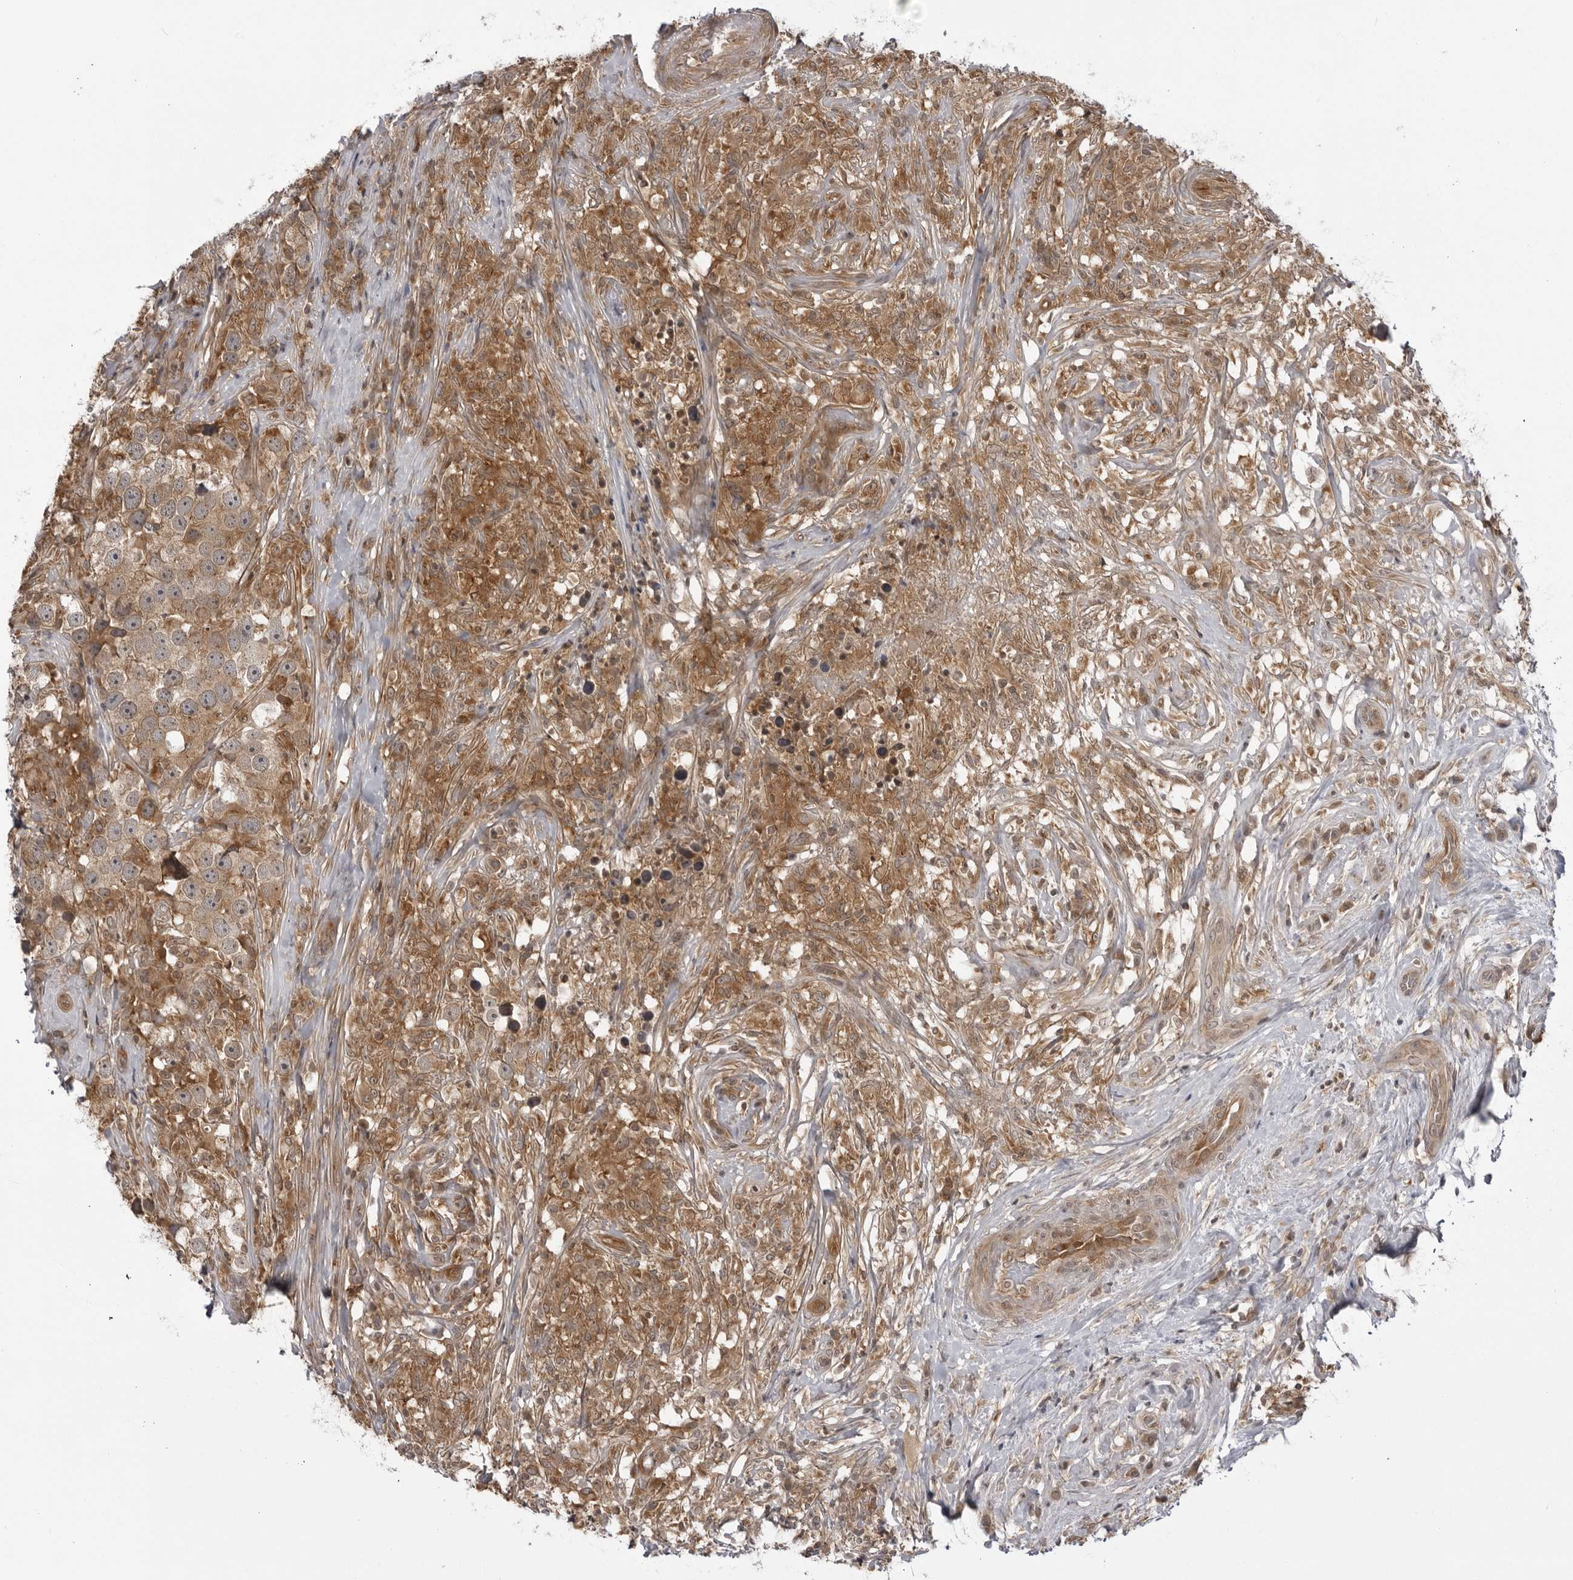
{"staining": {"intensity": "weak", "quantity": ">75%", "location": "cytoplasmic/membranous"}, "tissue": "testis cancer", "cell_type": "Tumor cells", "image_type": "cancer", "snomed": [{"axis": "morphology", "description": "Seminoma, NOS"}, {"axis": "topography", "description": "Testis"}], "caption": "Immunohistochemical staining of testis cancer reveals low levels of weak cytoplasmic/membranous protein staining in approximately >75% of tumor cells. Immunohistochemistry stains the protein of interest in brown and the nuclei are stained blue.", "gene": "USP43", "patient": {"sex": "male", "age": 49}}